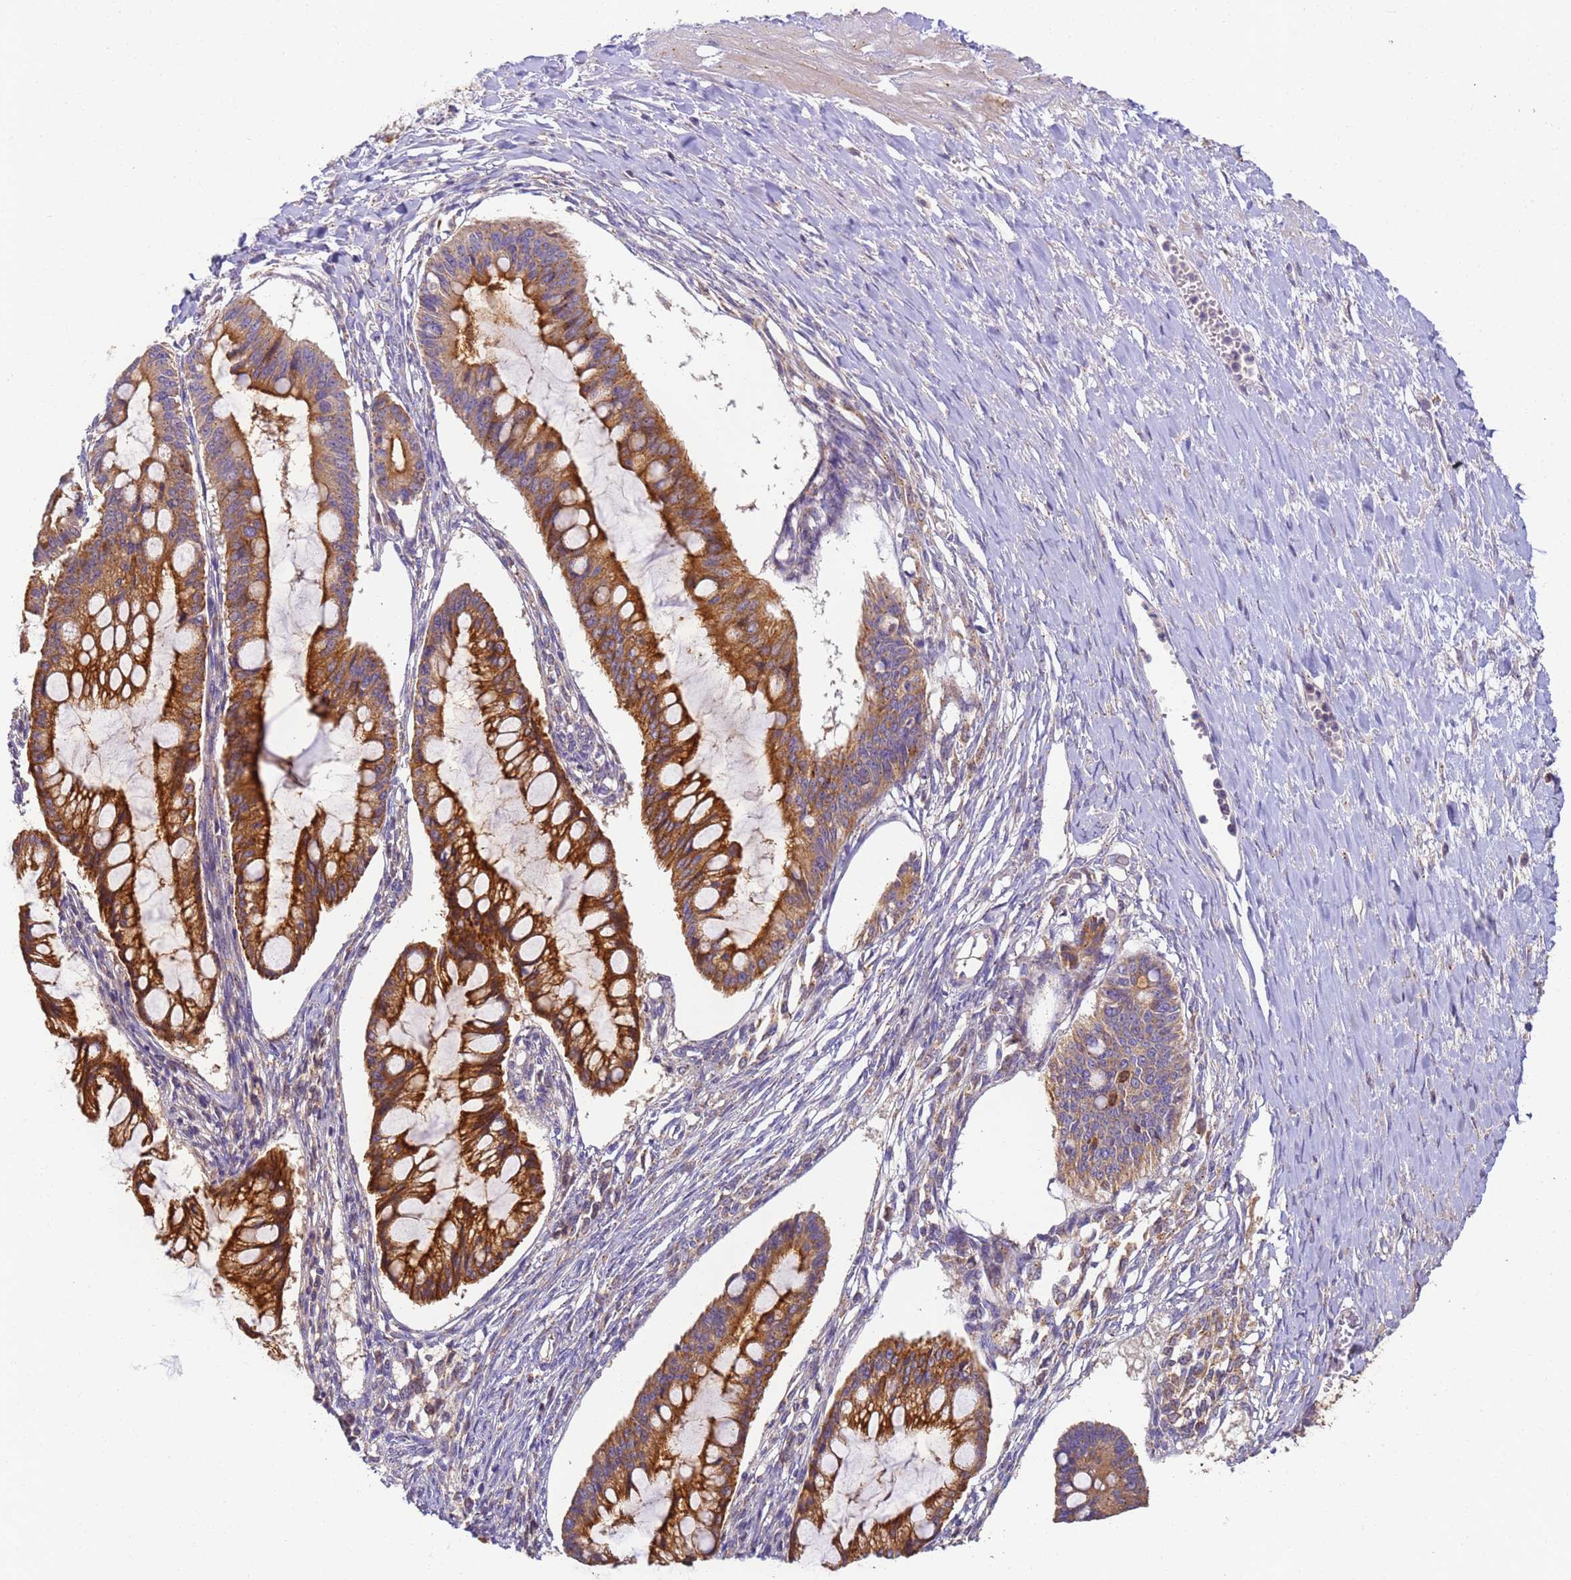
{"staining": {"intensity": "strong", "quantity": ">75%", "location": "cytoplasmic/membranous"}, "tissue": "ovarian cancer", "cell_type": "Tumor cells", "image_type": "cancer", "snomed": [{"axis": "morphology", "description": "Cystadenocarcinoma, mucinous, NOS"}, {"axis": "topography", "description": "Ovary"}], "caption": "Tumor cells show high levels of strong cytoplasmic/membranous positivity in approximately >75% of cells in human mucinous cystadenocarcinoma (ovarian).", "gene": "TIGAR", "patient": {"sex": "female", "age": 73}}